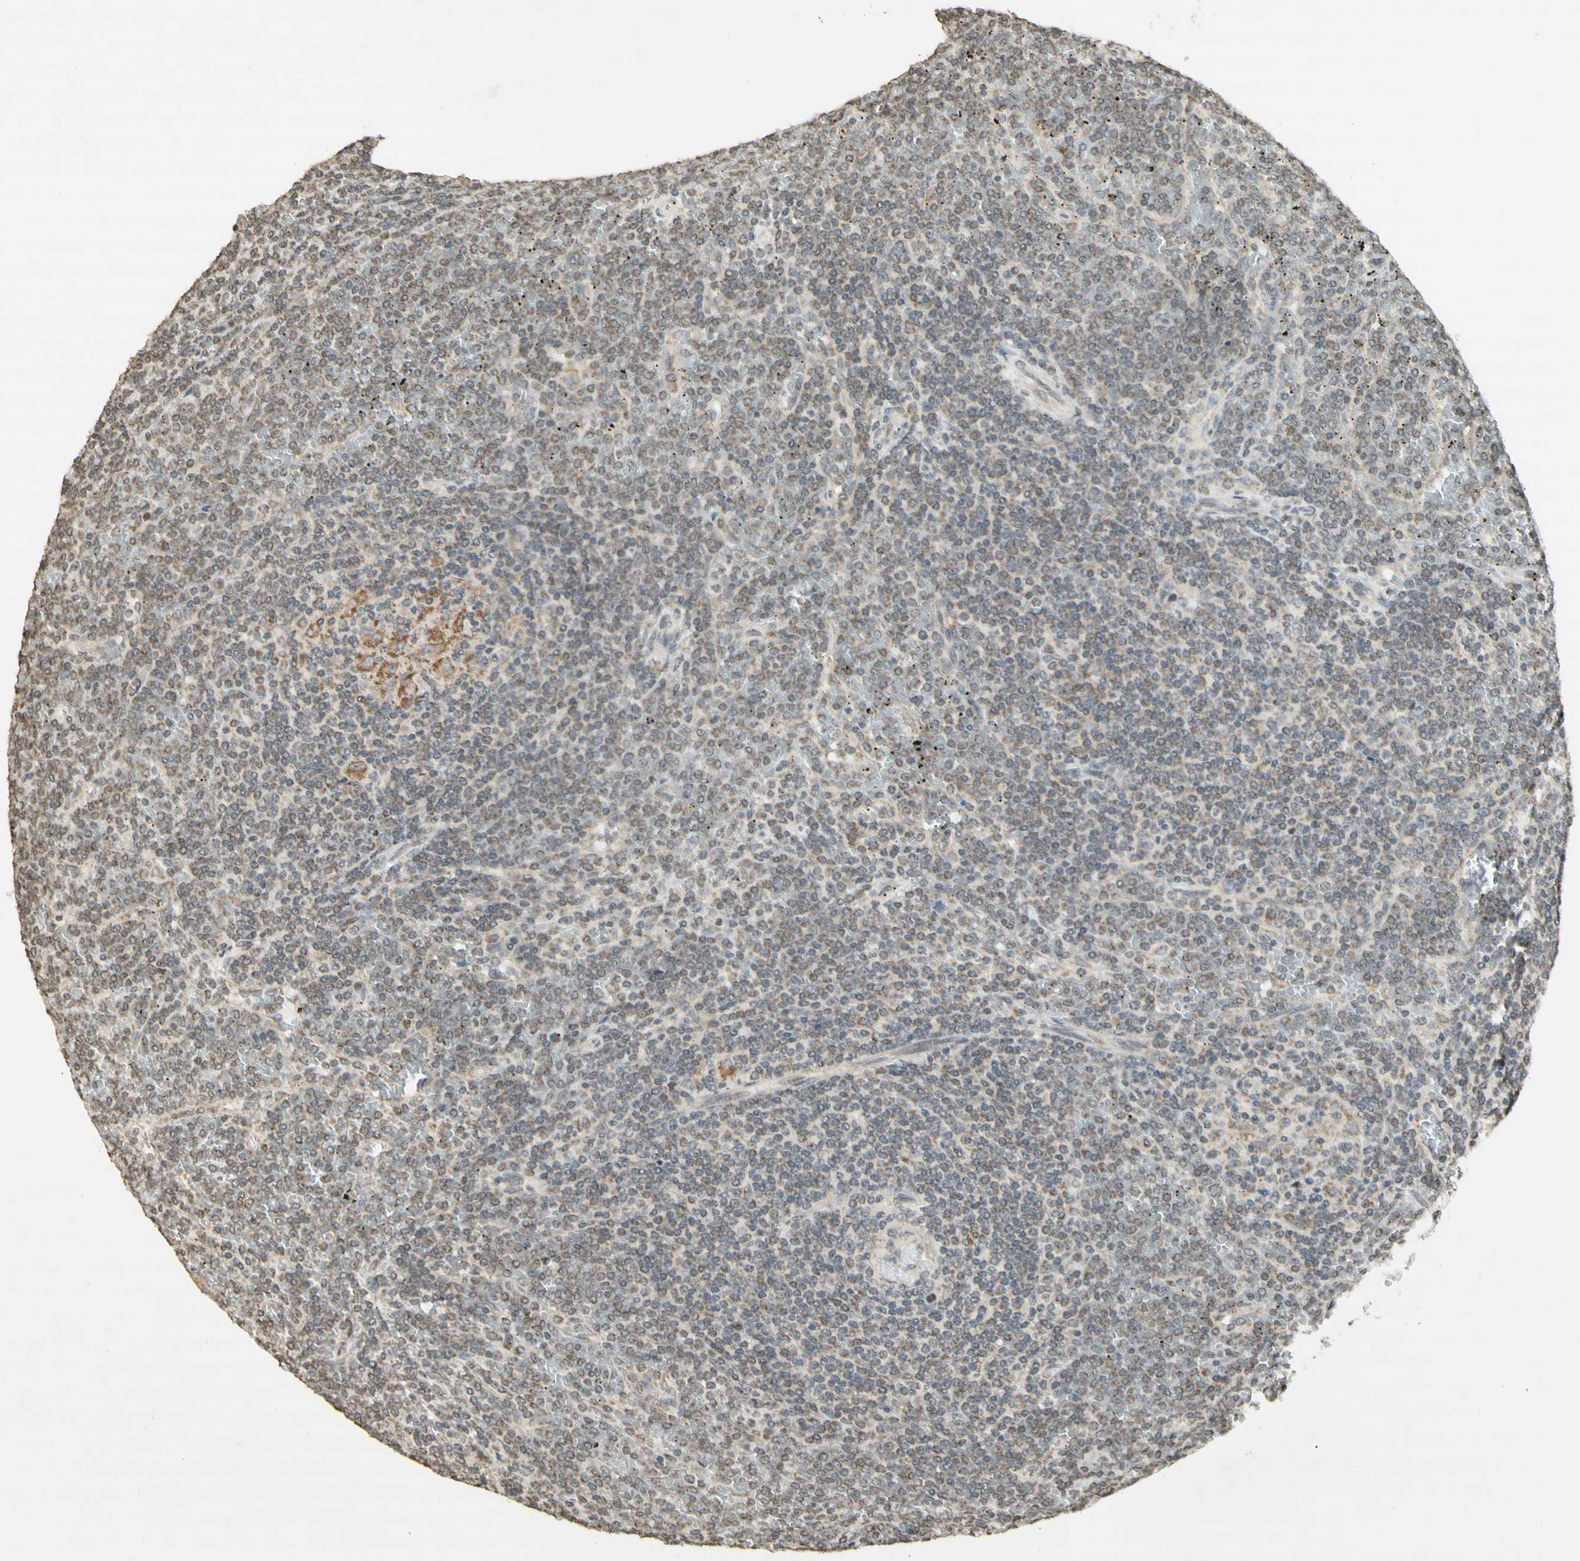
{"staining": {"intensity": "weak", "quantity": "25%-75%", "location": "cytoplasmic/membranous"}, "tissue": "lymphoma", "cell_type": "Tumor cells", "image_type": "cancer", "snomed": [{"axis": "morphology", "description": "Malignant lymphoma, non-Hodgkin's type, Low grade"}, {"axis": "topography", "description": "Spleen"}], "caption": "The histopathology image demonstrates a brown stain indicating the presence of a protein in the cytoplasmic/membranous of tumor cells in low-grade malignant lymphoma, non-Hodgkin's type.", "gene": "CCNI", "patient": {"sex": "female", "age": 19}}